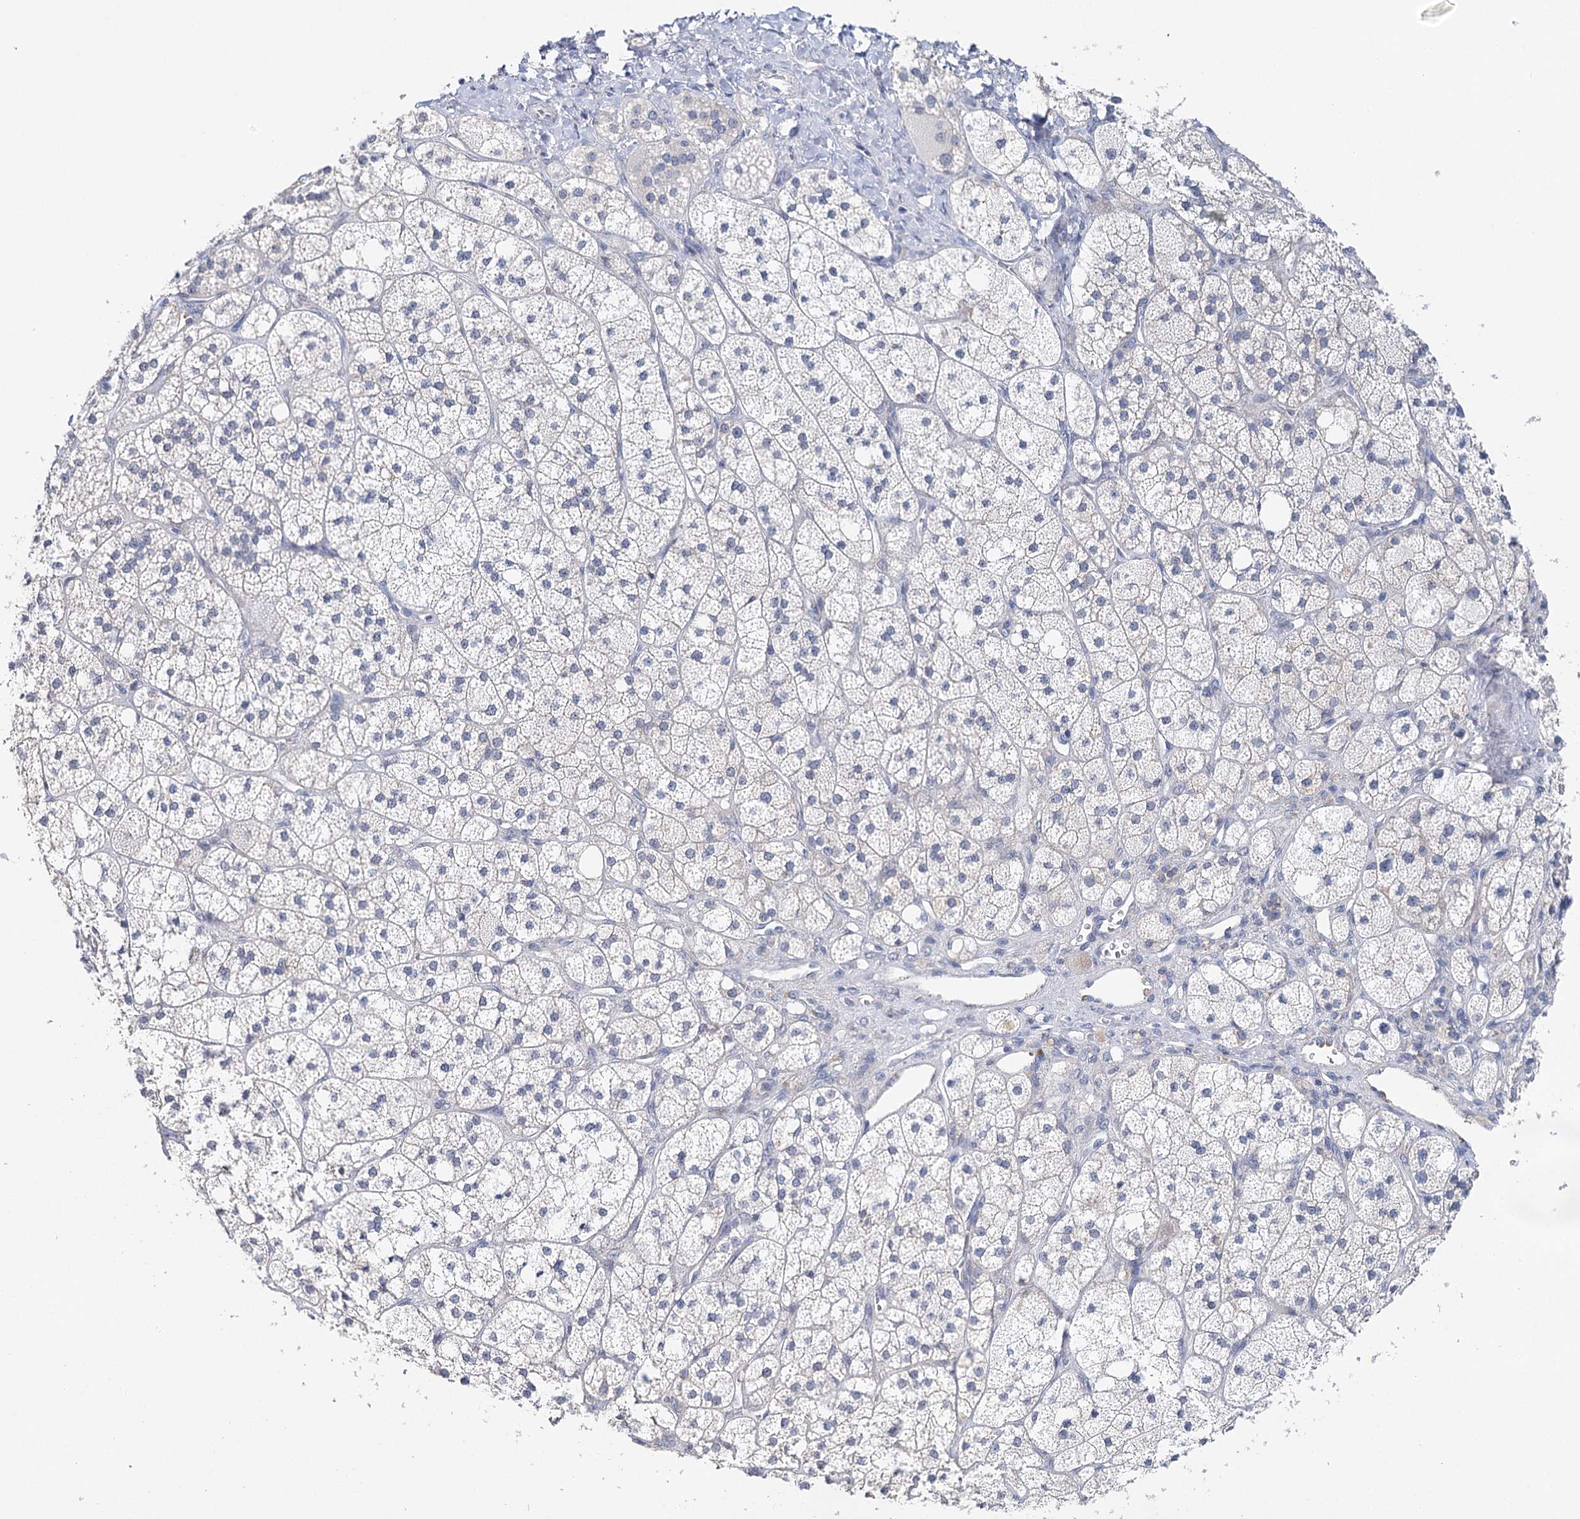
{"staining": {"intensity": "negative", "quantity": "none", "location": "none"}, "tissue": "adrenal gland", "cell_type": "Glandular cells", "image_type": "normal", "snomed": [{"axis": "morphology", "description": "Normal tissue, NOS"}, {"axis": "topography", "description": "Adrenal gland"}], "caption": "Immunohistochemistry histopathology image of normal adrenal gland: human adrenal gland stained with DAB (3,3'-diaminobenzidine) displays no significant protein expression in glandular cells. (Immunohistochemistry, brightfield microscopy, high magnification).", "gene": "DAPK1", "patient": {"sex": "male", "age": 61}}